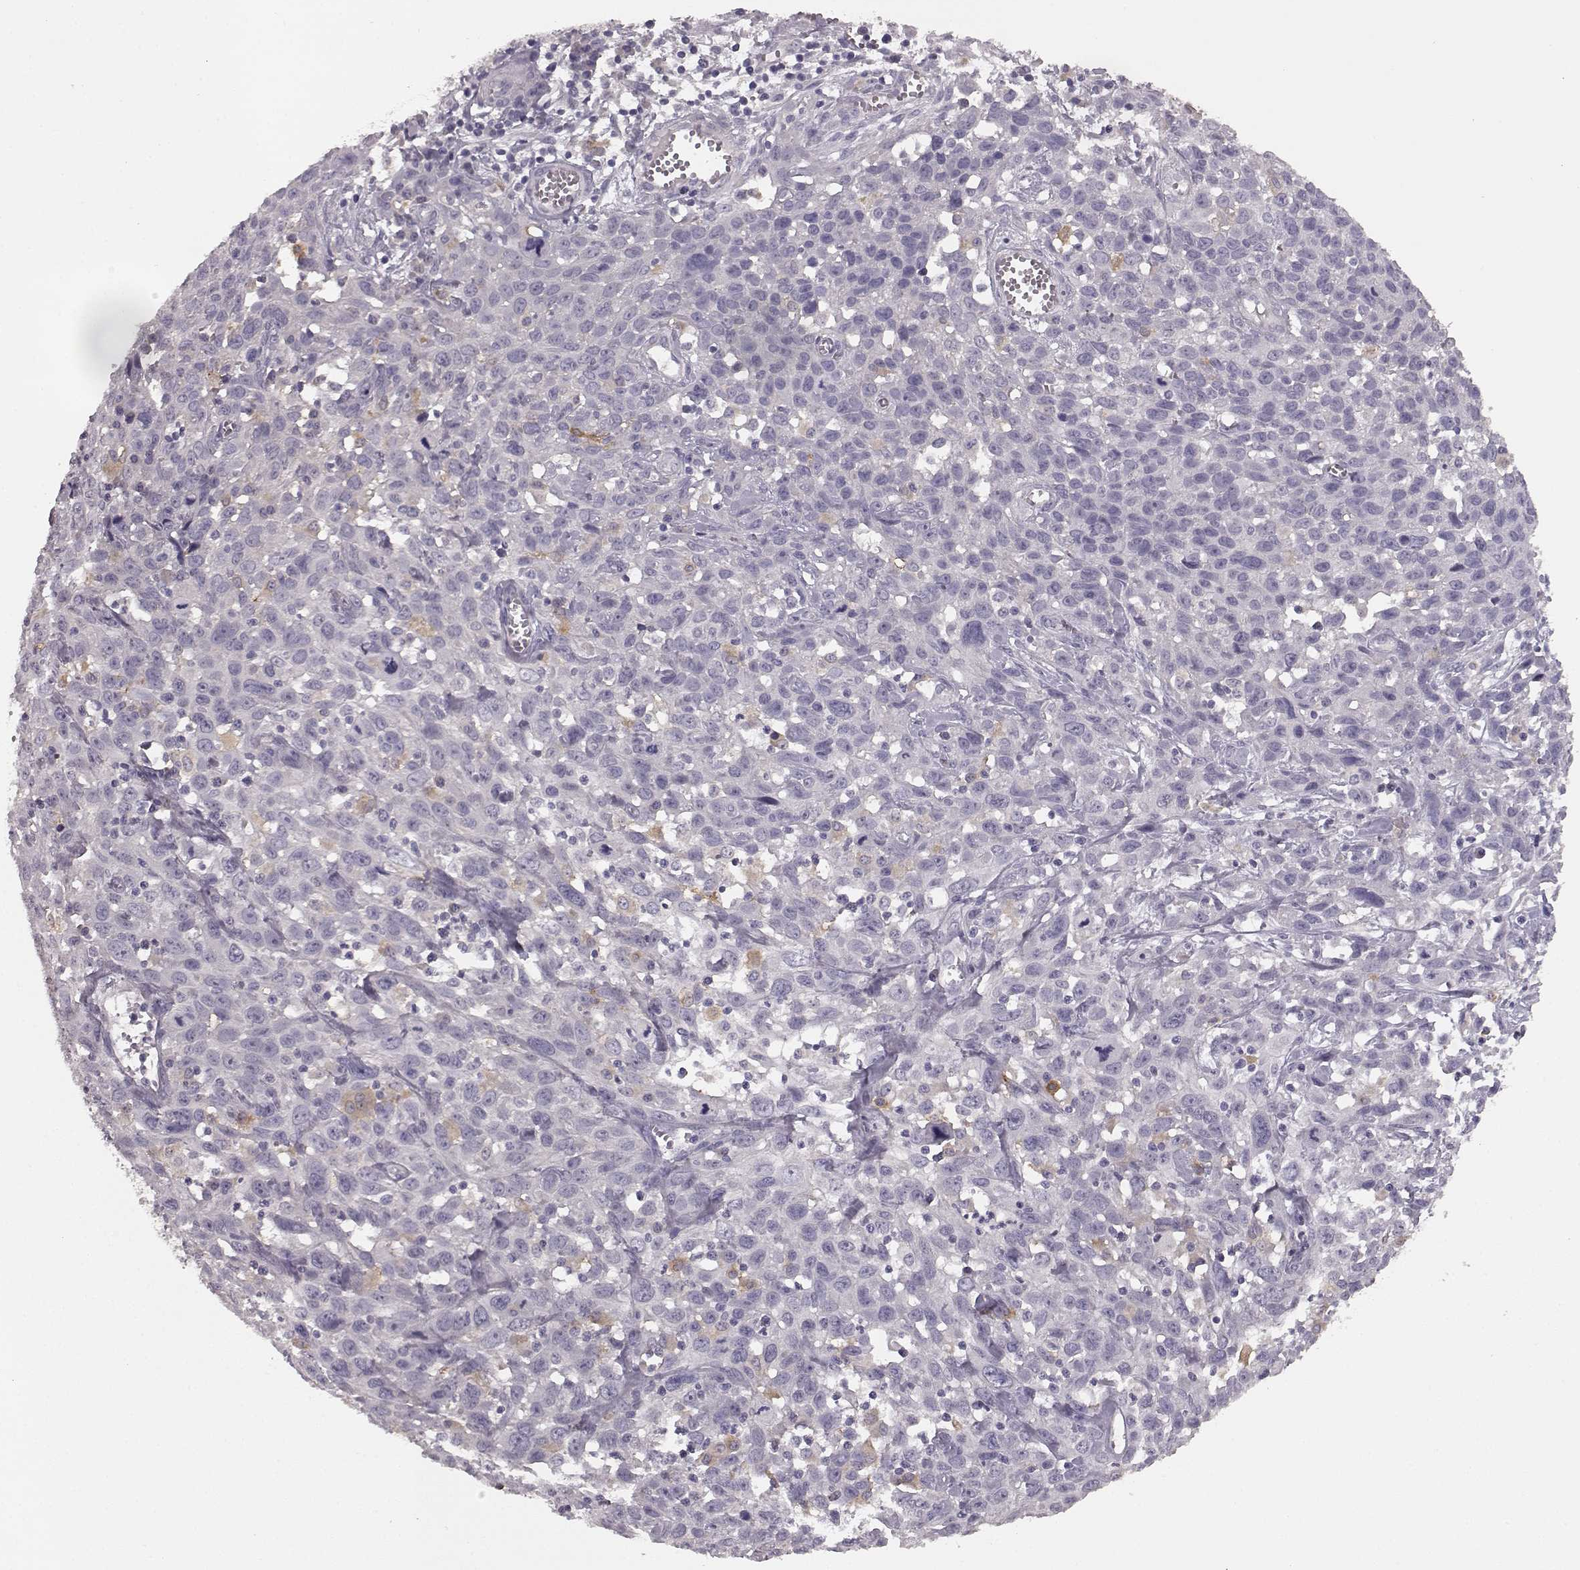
{"staining": {"intensity": "negative", "quantity": "none", "location": "none"}, "tissue": "cervical cancer", "cell_type": "Tumor cells", "image_type": "cancer", "snomed": [{"axis": "morphology", "description": "Squamous cell carcinoma, NOS"}, {"axis": "topography", "description": "Cervix"}], "caption": "A histopathology image of cervical cancer stained for a protein shows no brown staining in tumor cells.", "gene": "GHR", "patient": {"sex": "female", "age": 38}}